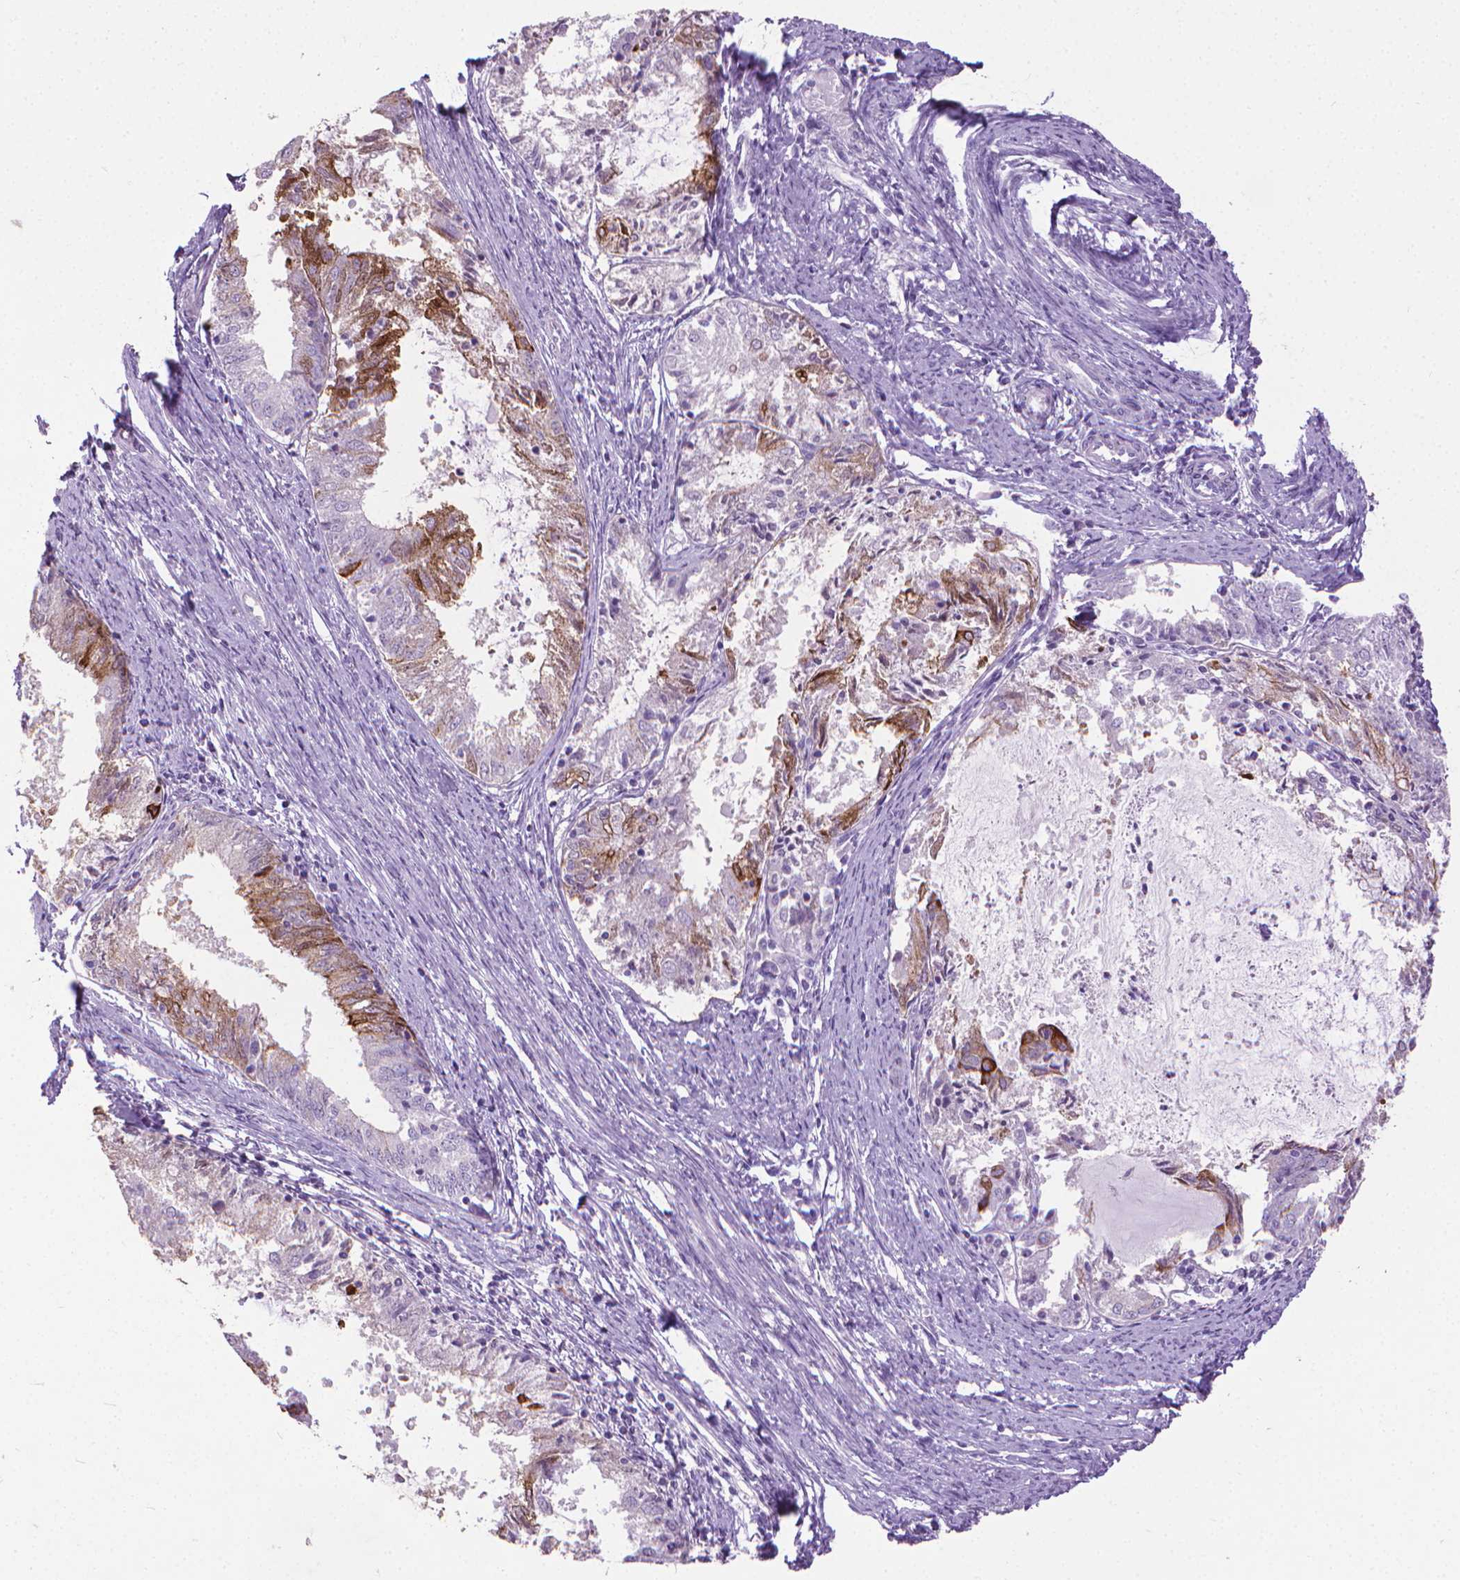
{"staining": {"intensity": "moderate", "quantity": "25%-75%", "location": "cytoplasmic/membranous"}, "tissue": "endometrial cancer", "cell_type": "Tumor cells", "image_type": "cancer", "snomed": [{"axis": "morphology", "description": "Adenocarcinoma, NOS"}, {"axis": "topography", "description": "Endometrium"}], "caption": "Immunohistochemical staining of adenocarcinoma (endometrial) reveals medium levels of moderate cytoplasmic/membranous staining in about 25%-75% of tumor cells. The staining was performed using DAB (3,3'-diaminobenzidine), with brown indicating positive protein expression. Nuclei are stained blue with hematoxylin.", "gene": "KRT5", "patient": {"sex": "female", "age": 57}}